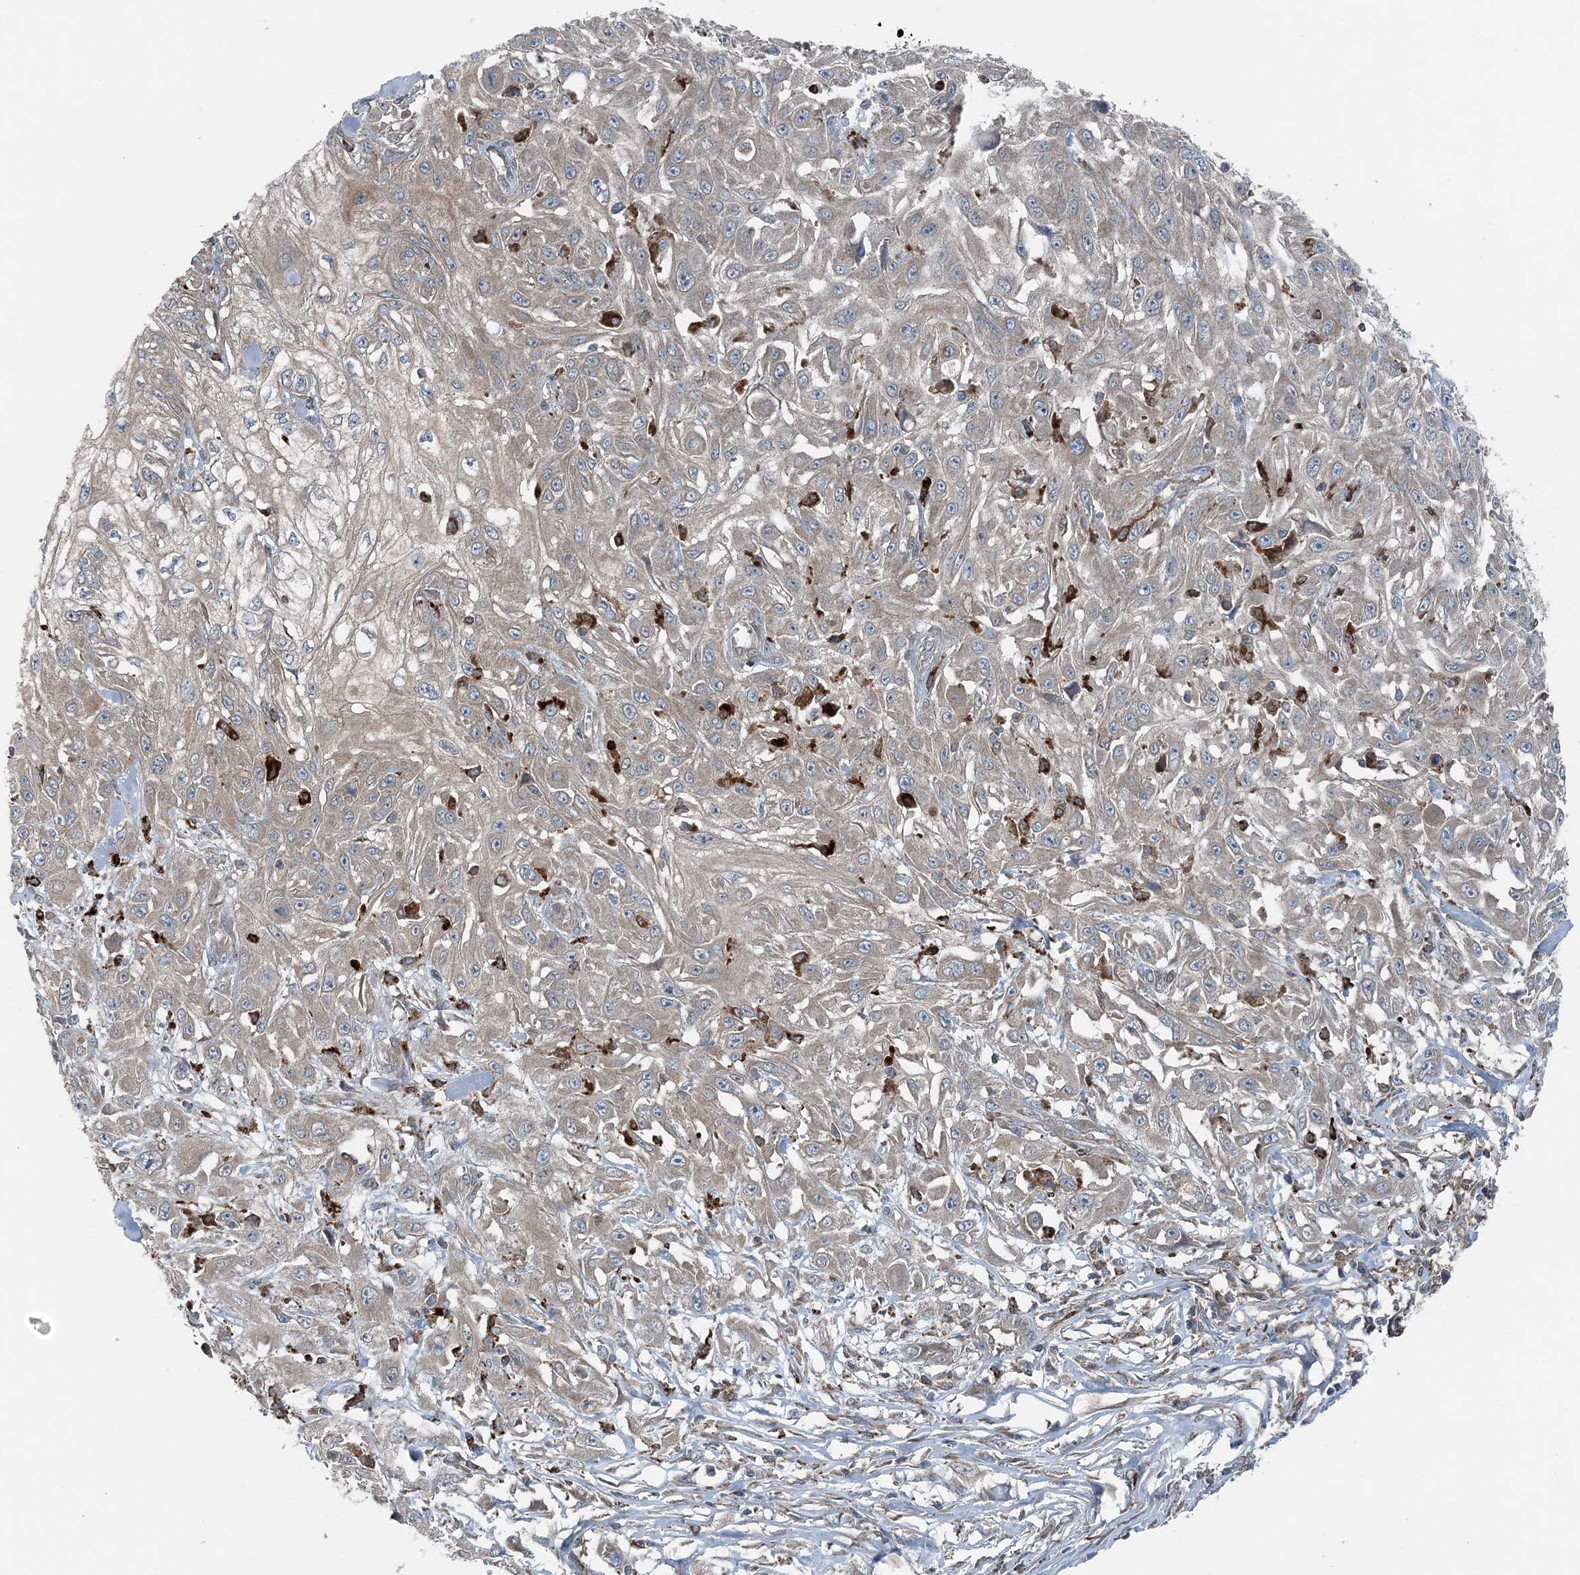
{"staining": {"intensity": "negative", "quantity": "none", "location": "none"}, "tissue": "skin cancer", "cell_type": "Tumor cells", "image_type": "cancer", "snomed": [{"axis": "morphology", "description": "Squamous cell carcinoma, NOS"}, {"axis": "morphology", "description": "Squamous cell carcinoma, metastatic, NOS"}, {"axis": "topography", "description": "Skin"}, {"axis": "topography", "description": "Lymph node"}], "caption": "The micrograph shows no significant positivity in tumor cells of skin cancer (metastatic squamous cell carcinoma).", "gene": "ASNSD1", "patient": {"sex": "male", "age": 75}}